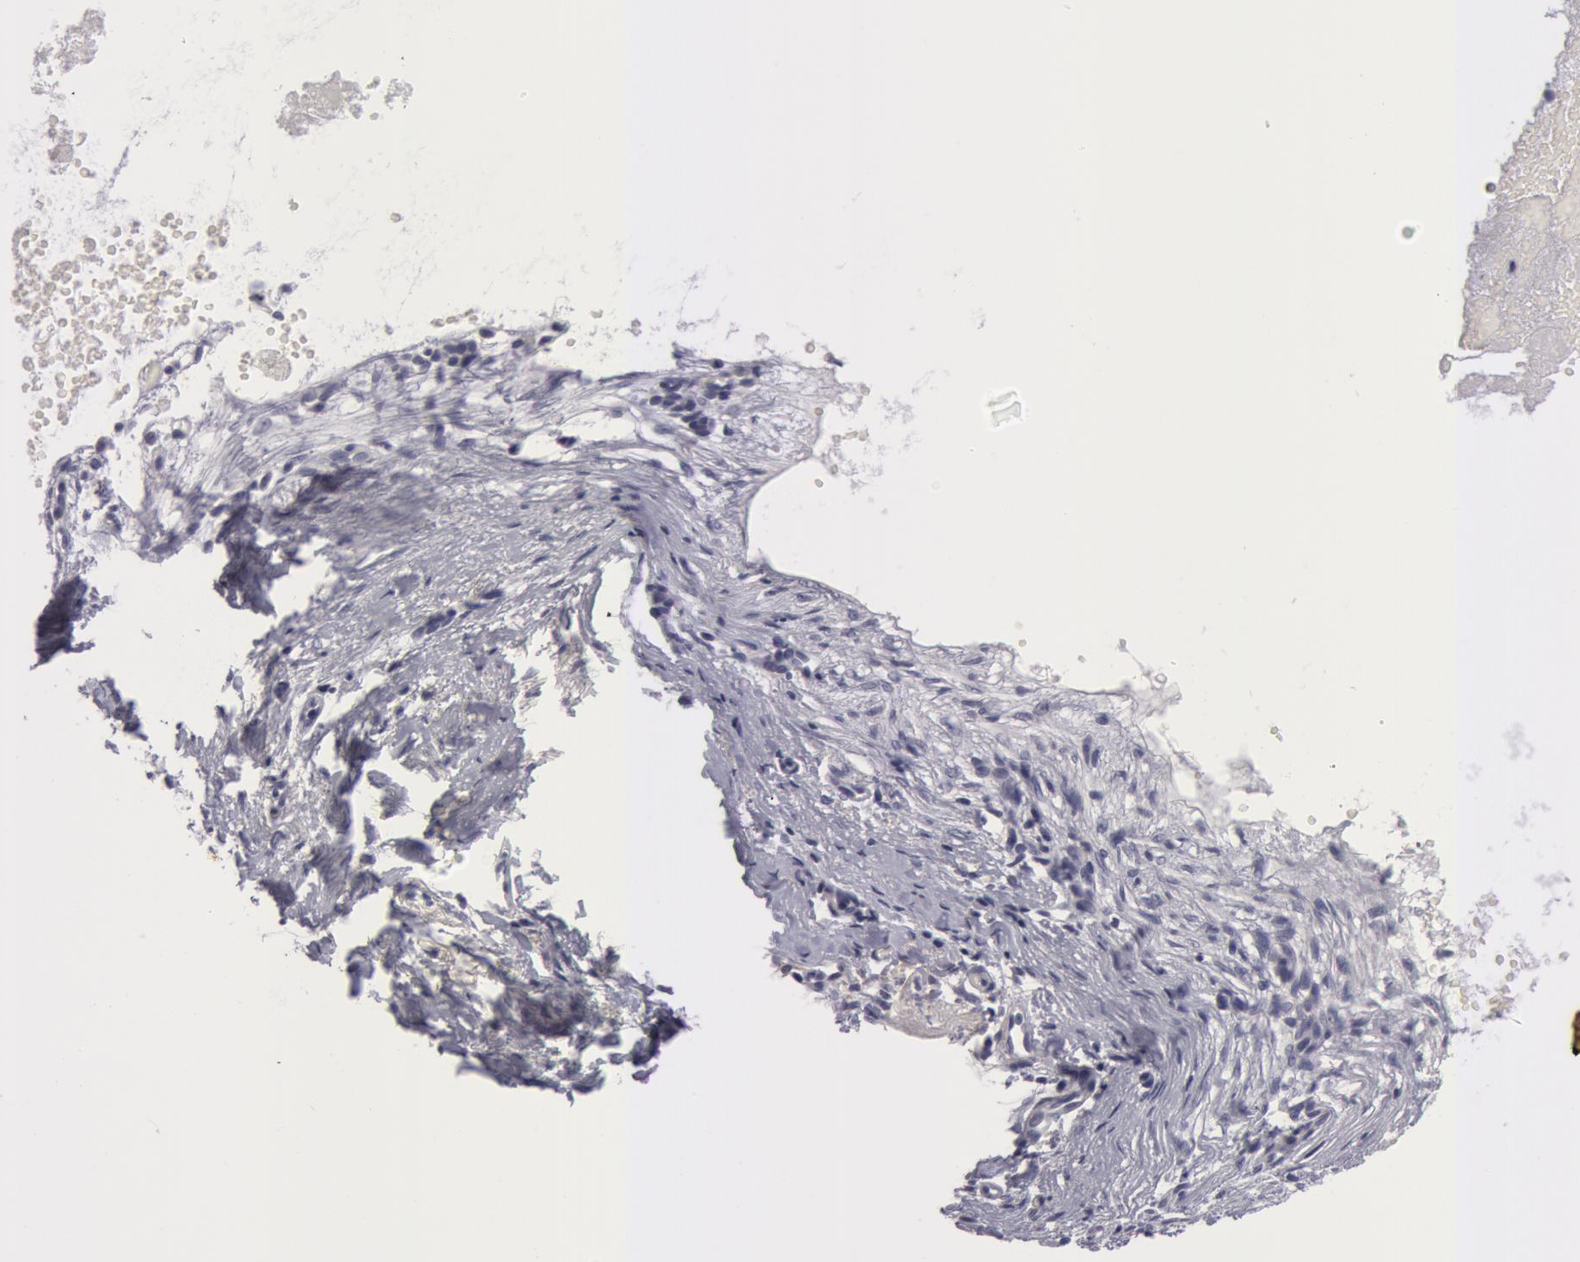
{"staining": {"intensity": "negative", "quantity": "none", "location": "none"}, "tissue": "skin cancer", "cell_type": "Tumor cells", "image_type": "cancer", "snomed": [{"axis": "morphology", "description": "Basal cell carcinoma"}, {"axis": "topography", "description": "Skin"}], "caption": "High power microscopy histopathology image of an immunohistochemistry histopathology image of skin cancer (basal cell carcinoma), revealing no significant positivity in tumor cells.", "gene": "NLGN4X", "patient": {"sex": "male", "age": 84}}